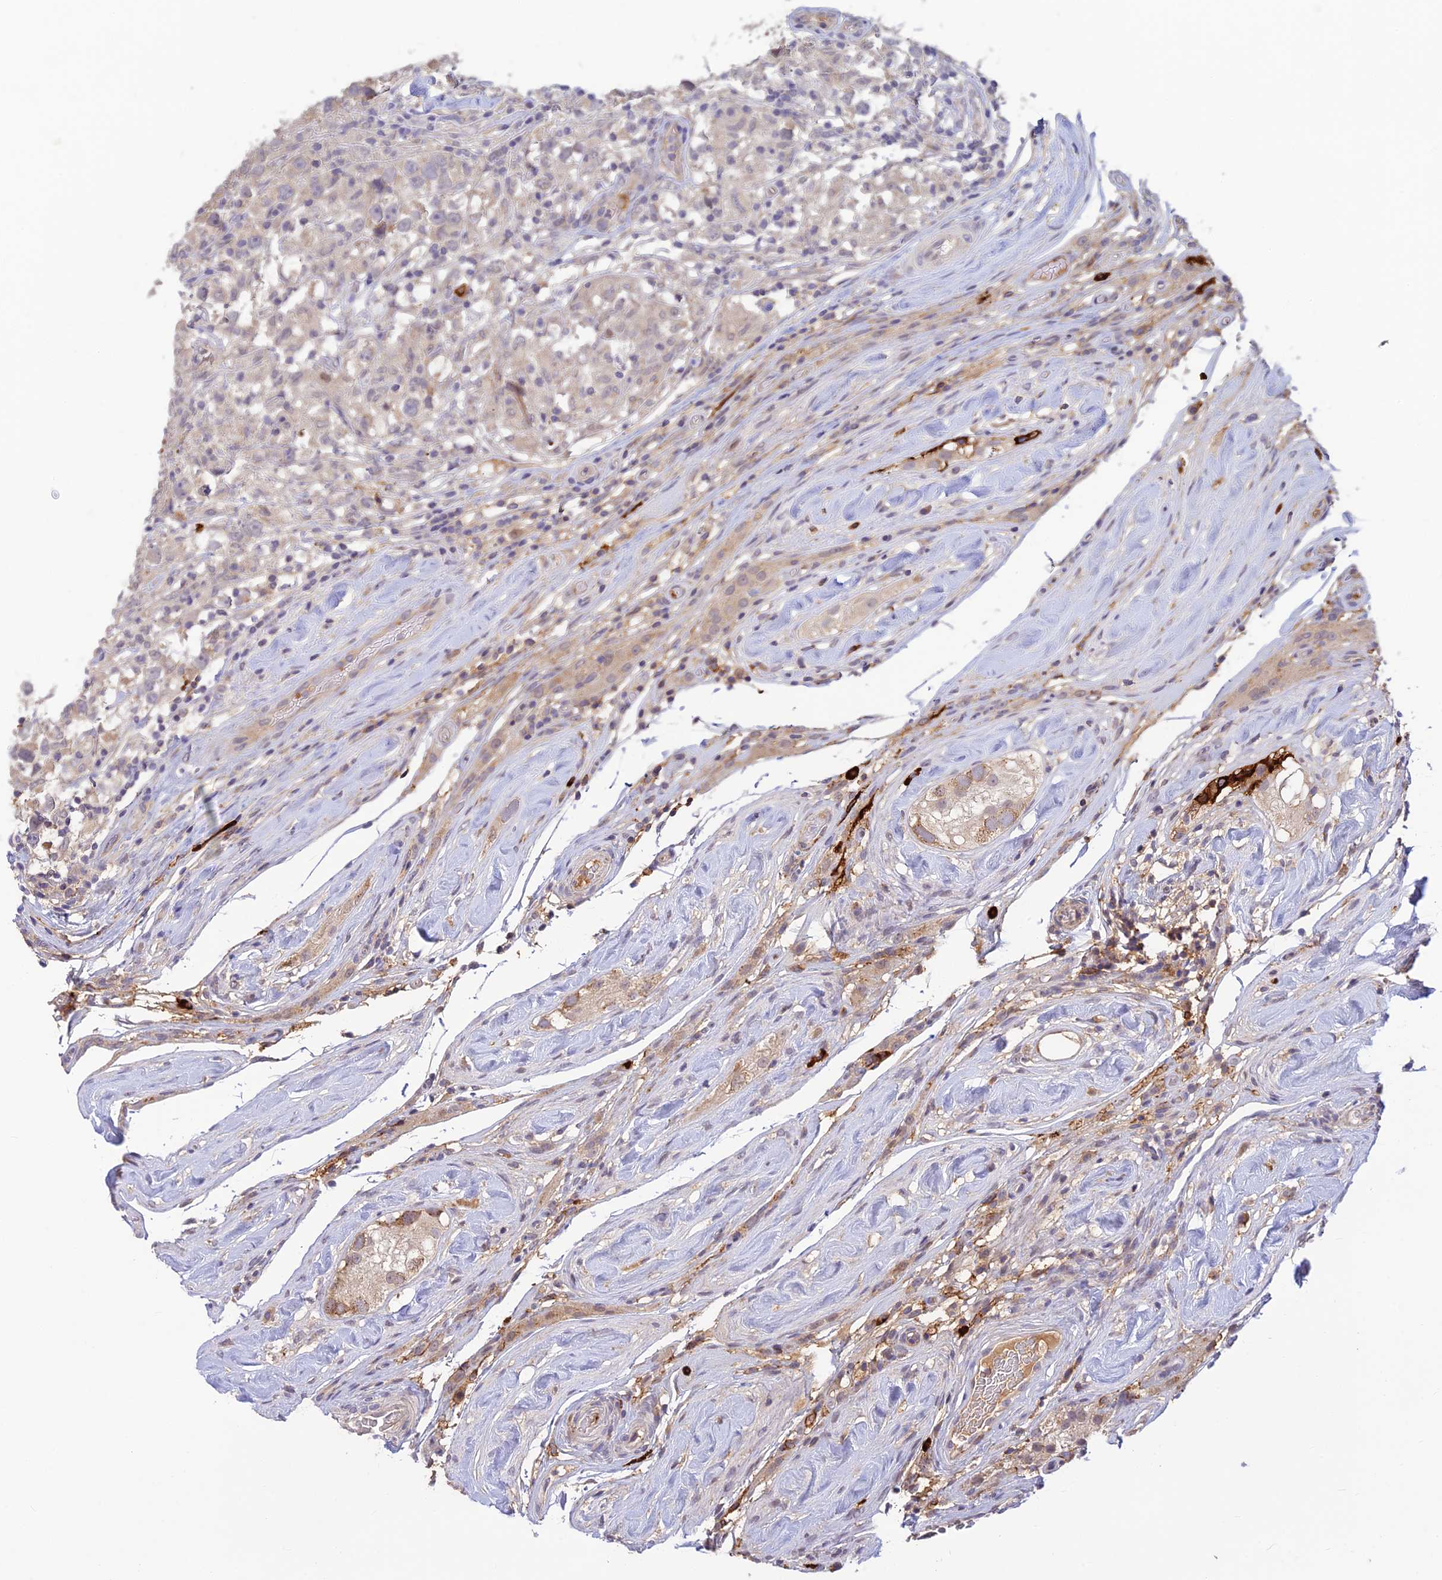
{"staining": {"intensity": "negative", "quantity": "none", "location": "none"}, "tissue": "testis cancer", "cell_type": "Tumor cells", "image_type": "cancer", "snomed": [{"axis": "morphology", "description": "Seminoma, NOS"}, {"axis": "topography", "description": "Testis"}], "caption": "This is an immunohistochemistry photomicrograph of human testis seminoma. There is no expression in tumor cells.", "gene": "ASPDH", "patient": {"sex": "male", "age": 46}}